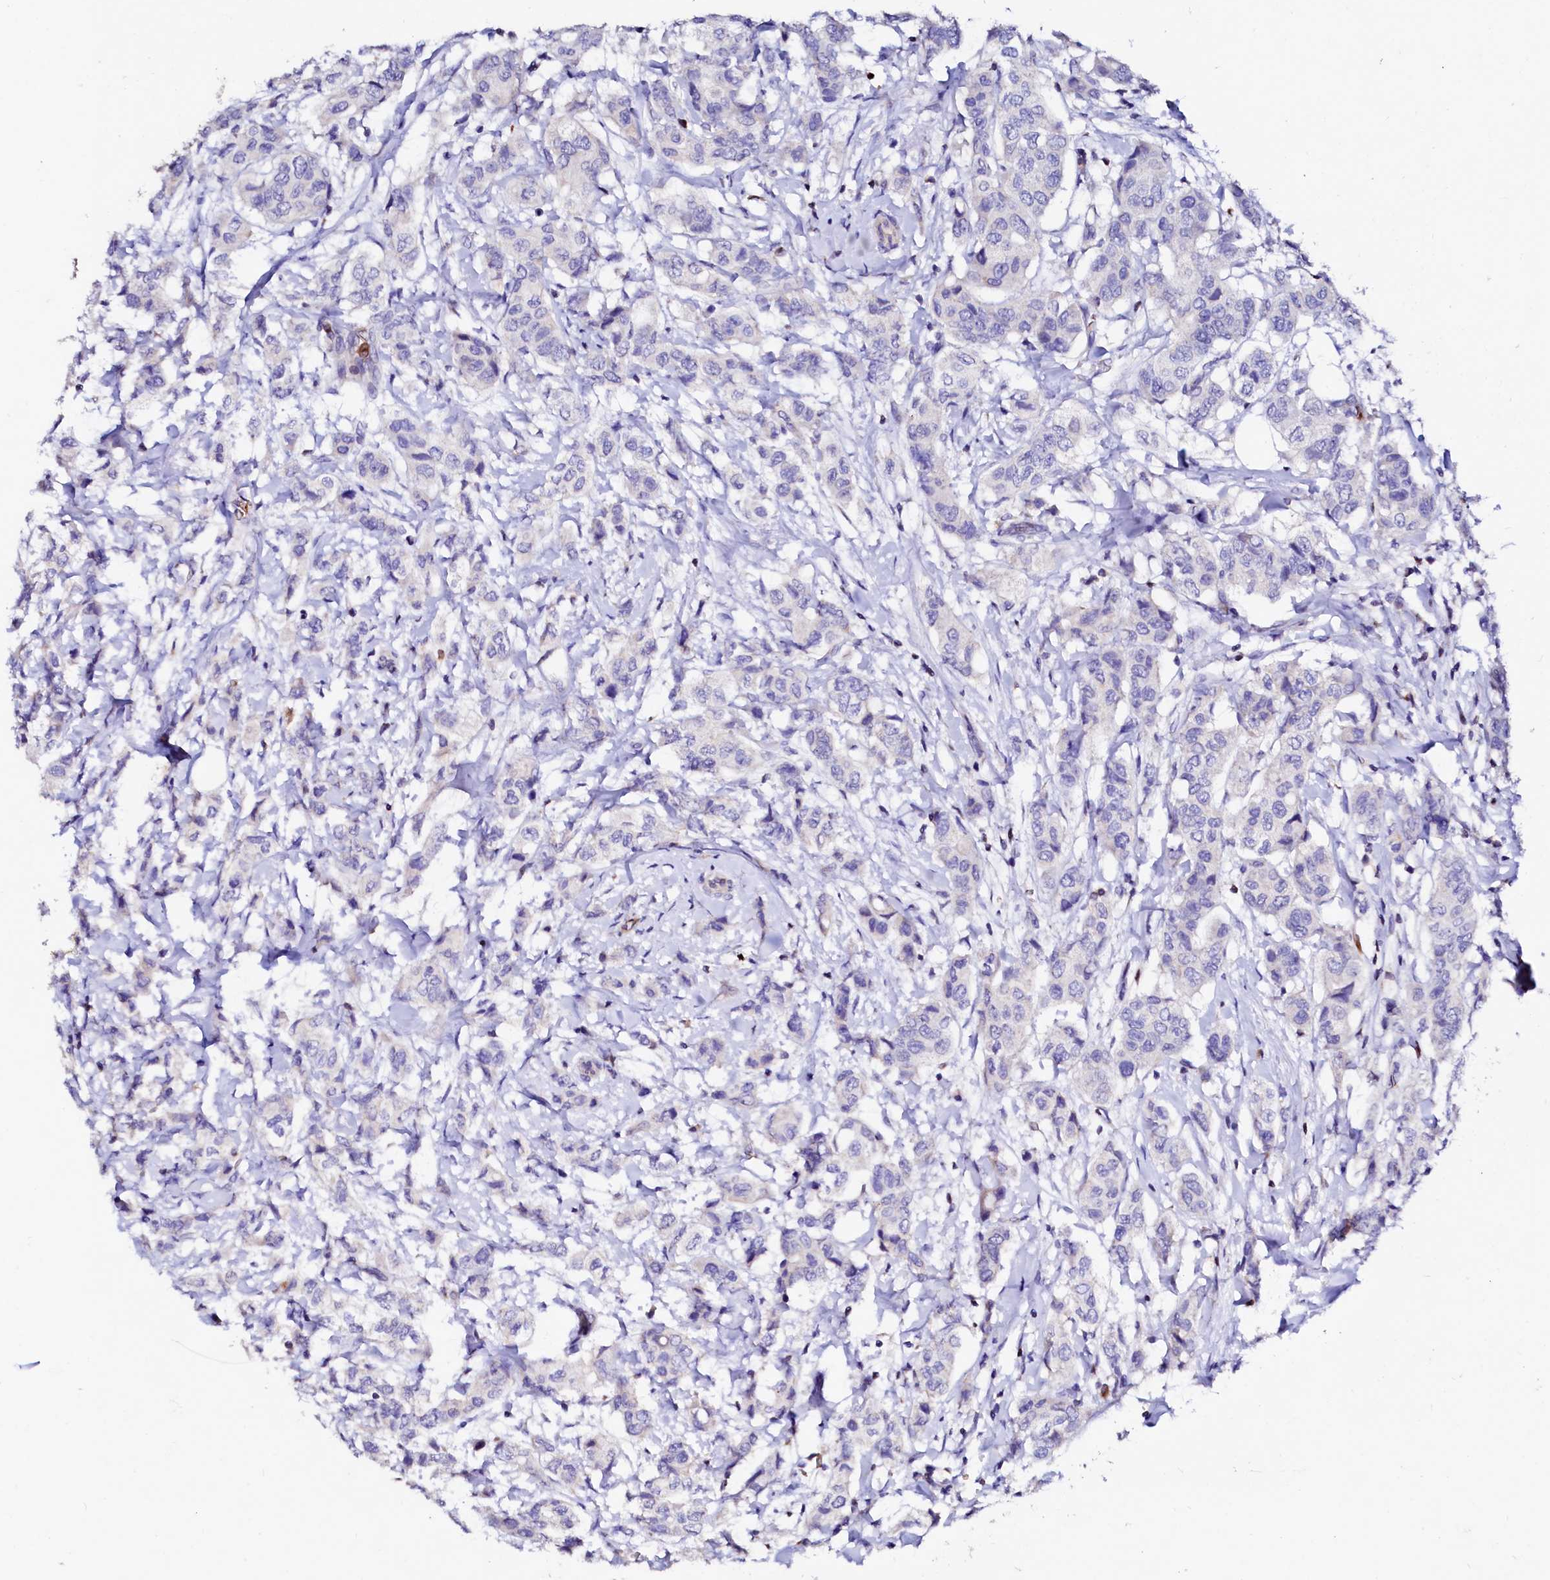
{"staining": {"intensity": "negative", "quantity": "none", "location": "none"}, "tissue": "breast cancer", "cell_type": "Tumor cells", "image_type": "cancer", "snomed": [{"axis": "morphology", "description": "Lobular carcinoma"}, {"axis": "topography", "description": "Breast"}], "caption": "Protein analysis of lobular carcinoma (breast) demonstrates no significant positivity in tumor cells.", "gene": "RAB27A", "patient": {"sex": "female", "age": 51}}